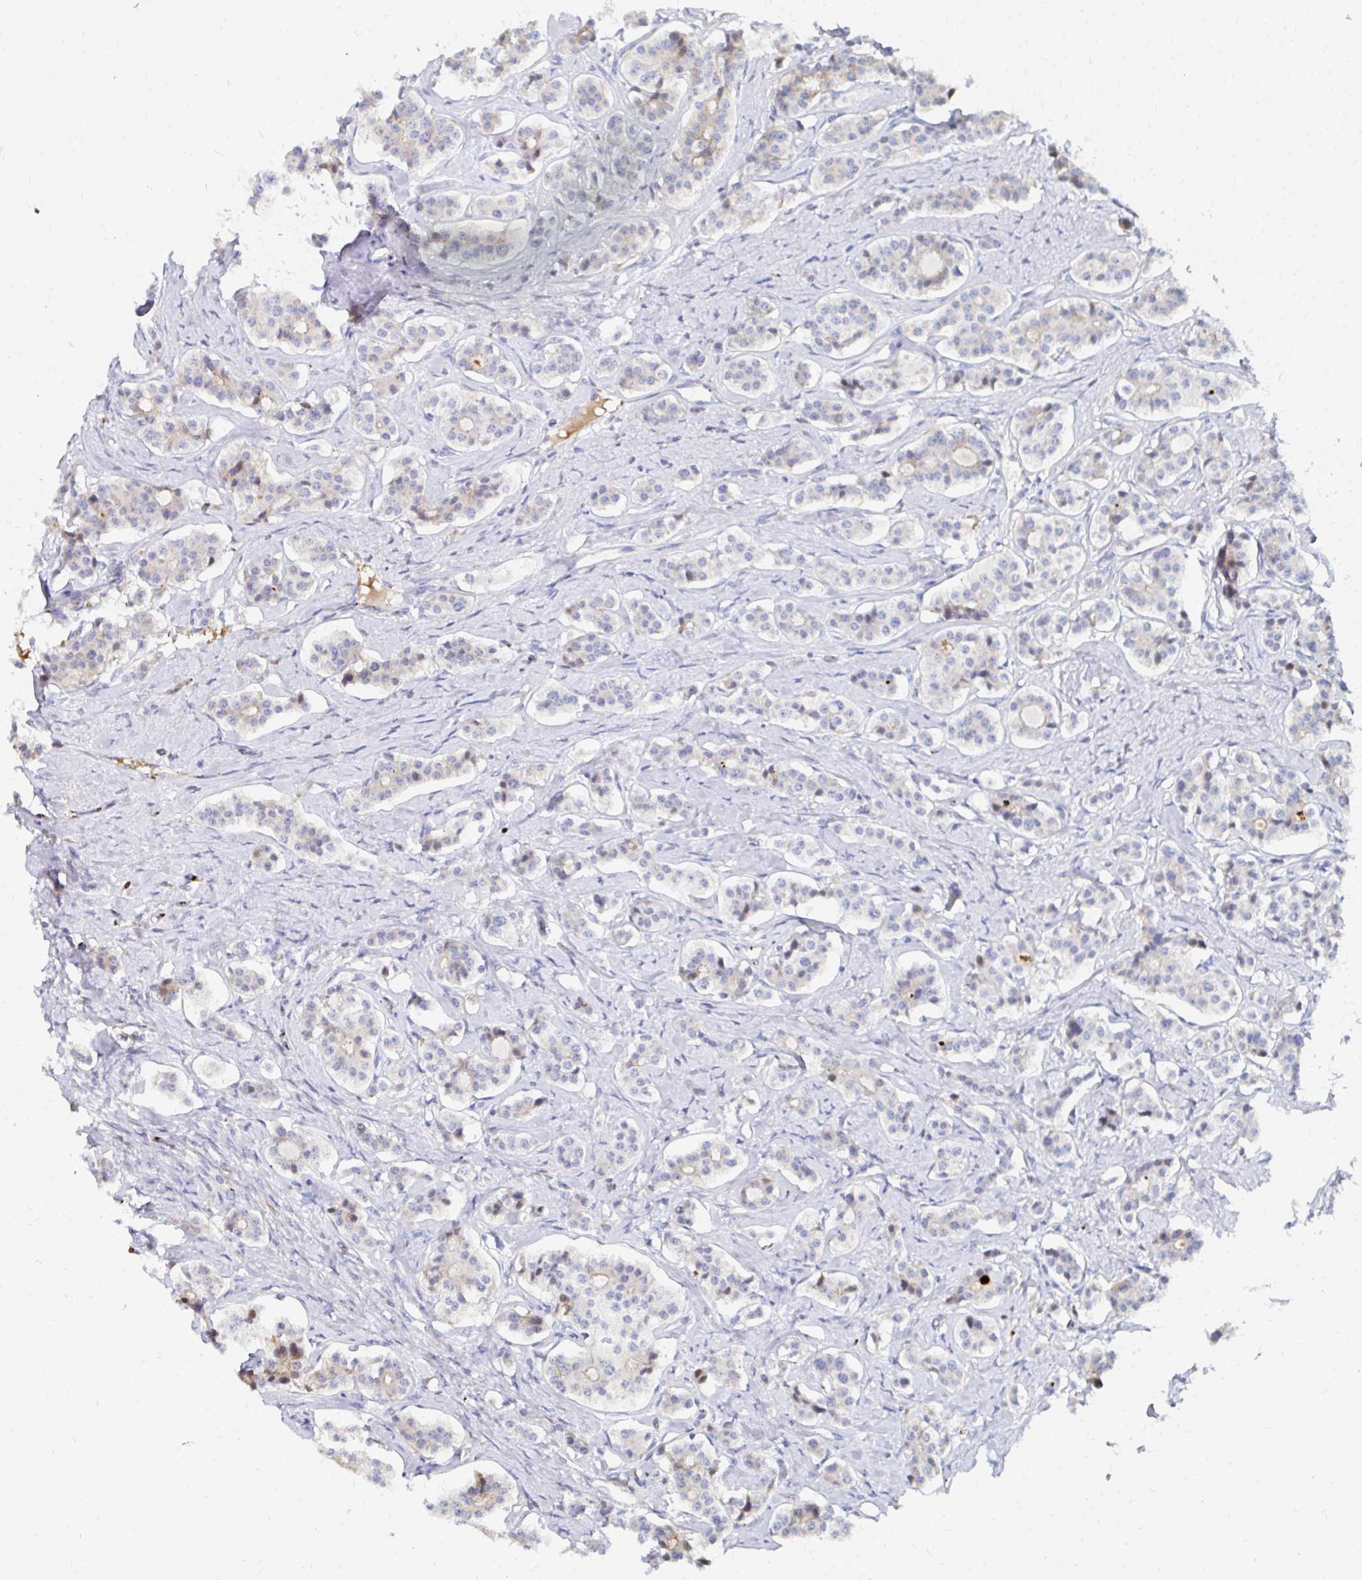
{"staining": {"intensity": "weak", "quantity": "<25%", "location": "cytoplasmic/membranous"}, "tissue": "carcinoid", "cell_type": "Tumor cells", "image_type": "cancer", "snomed": [{"axis": "morphology", "description": "Carcinoid, malignant, NOS"}, {"axis": "topography", "description": "Small intestine"}], "caption": "Immunohistochemistry (IHC) image of neoplastic tissue: human carcinoid (malignant) stained with DAB displays no significant protein staining in tumor cells.", "gene": "MAN1A1", "patient": {"sex": "male", "age": 63}}